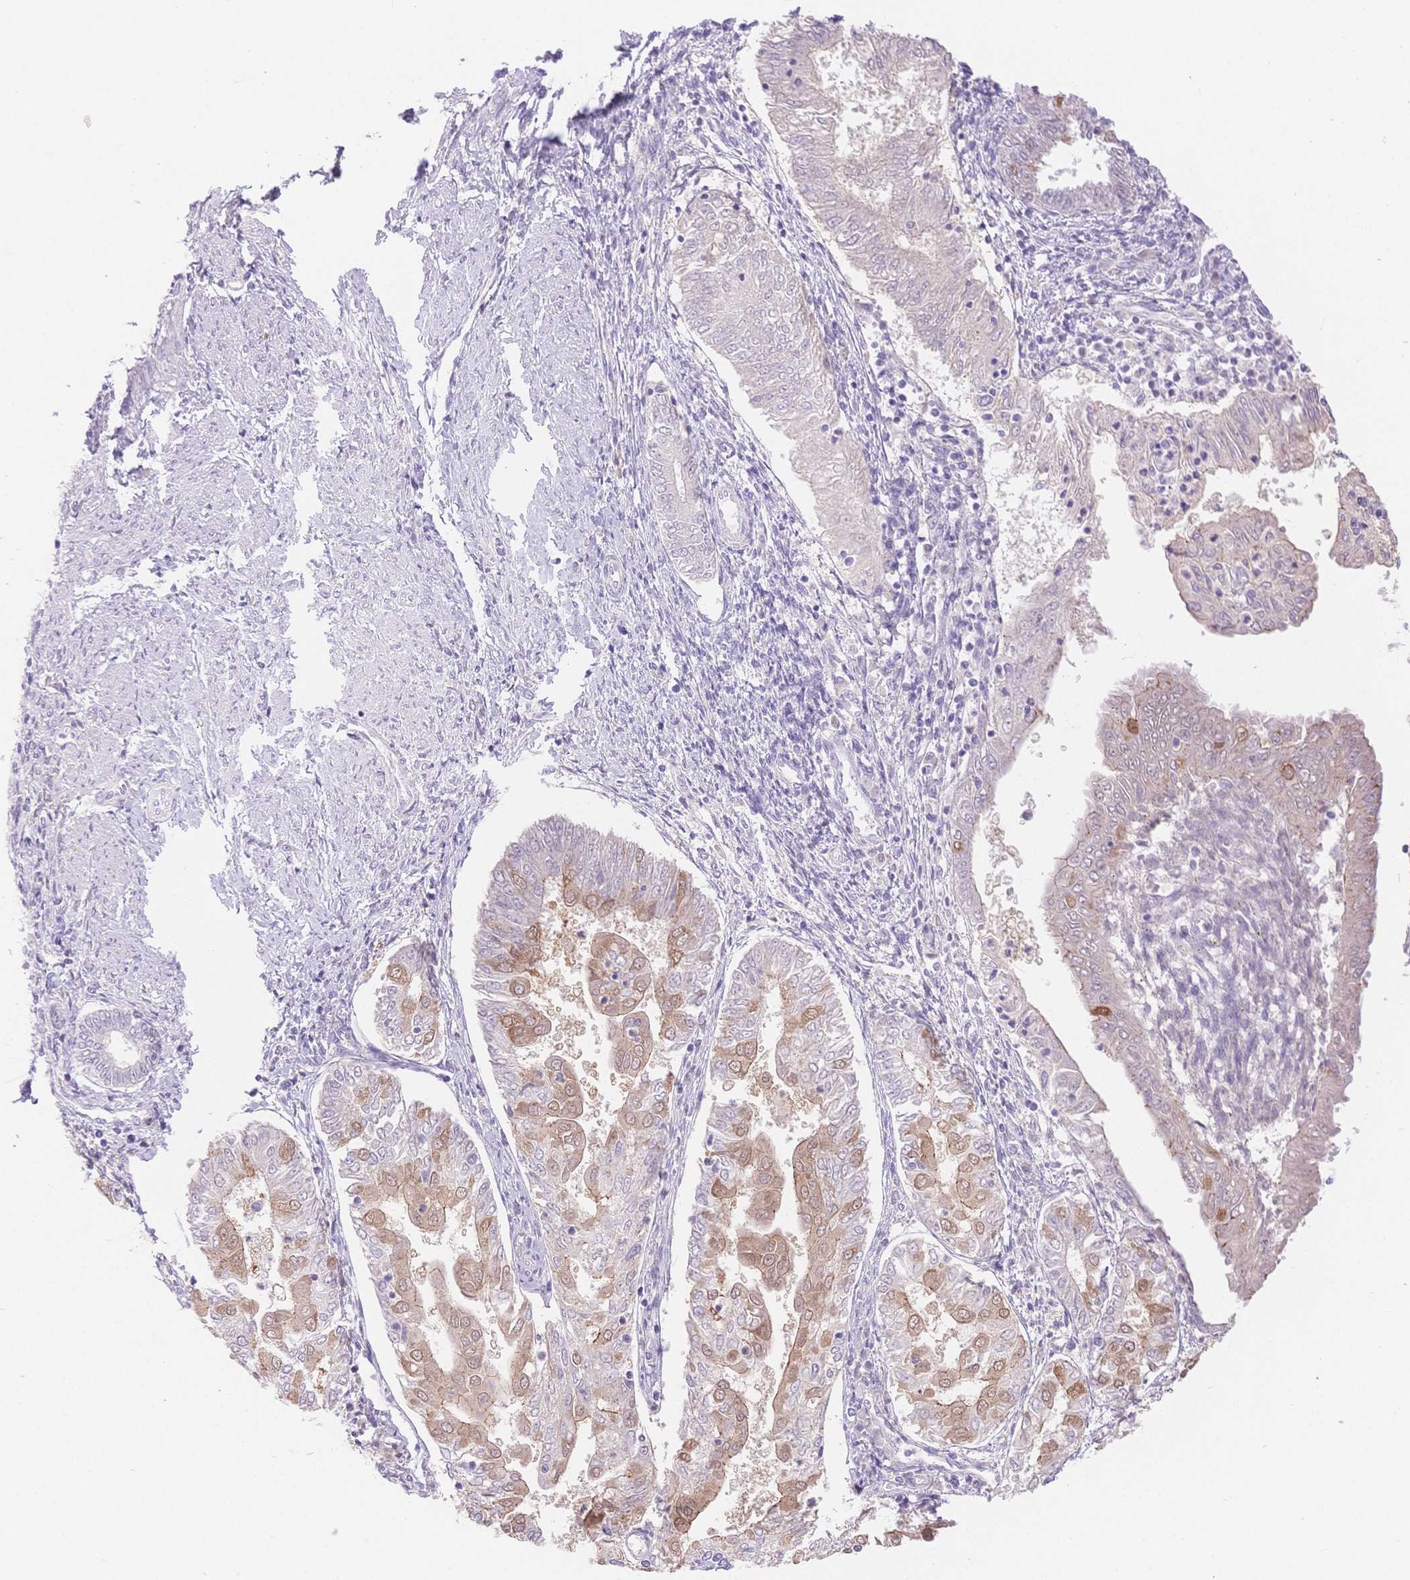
{"staining": {"intensity": "moderate", "quantity": "<25%", "location": "cytoplasmic/membranous"}, "tissue": "endometrial cancer", "cell_type": "Tumor cells", "image_type": "cancer", "snomed": [{"axis": "morphology", "description": "Adenocarcinoma, NOS"}, {"axis": "topography", "description": "Endometrium"}], "caption": "Moderate cytoplasmic/membranous protein expression is present in approximately <25% of tumor cells in endometrial cancer.", "gene": "WDR54", "patient": {"sex": "female", "age": 68}}